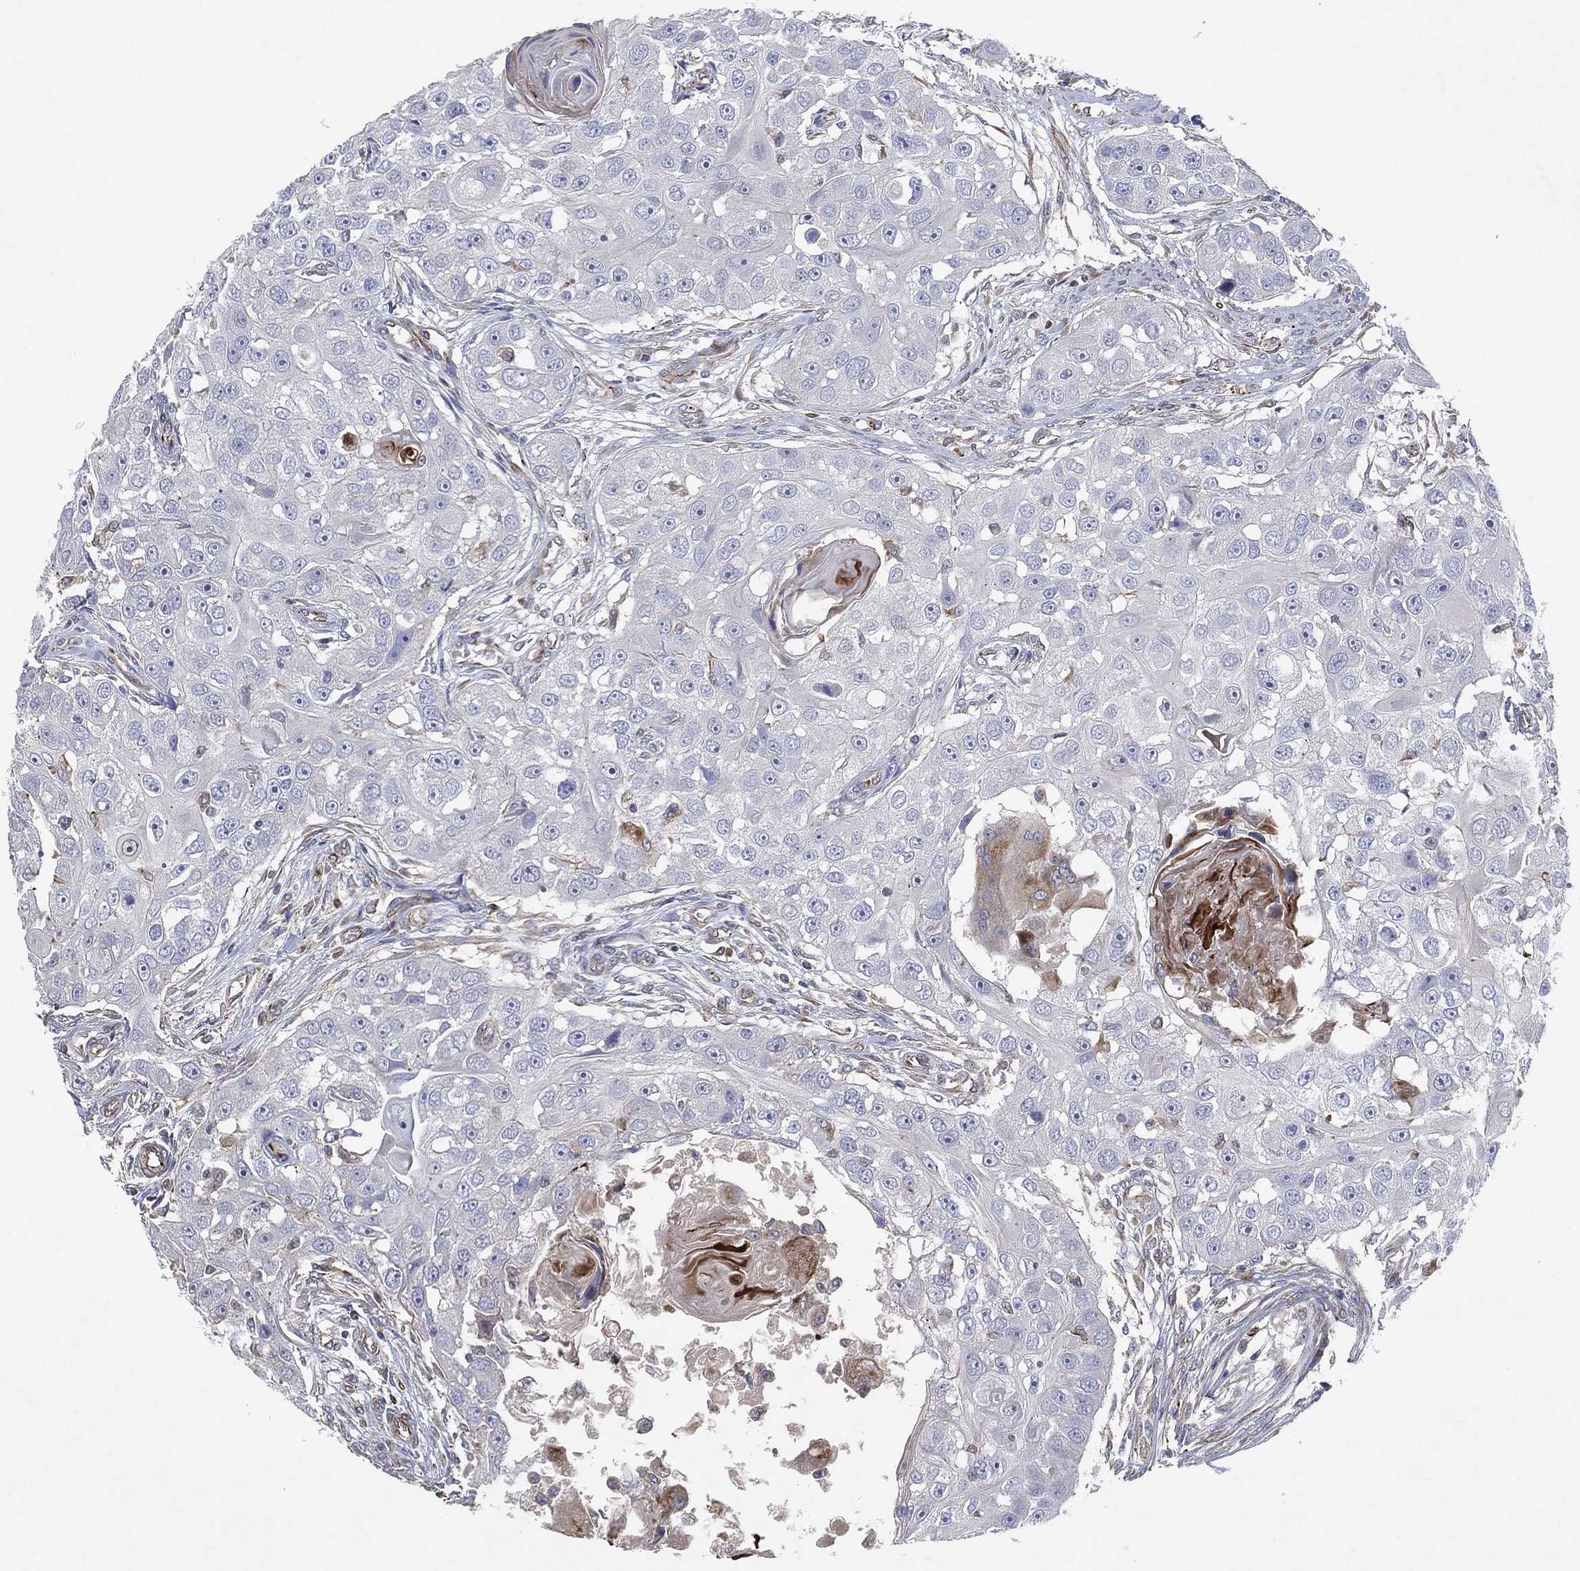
{"staining": {"intensity": "negative", "quantity": "none", "location": "none"}, "tissue": "head and neck cancer", "cell_type": "Tumor cells", "image_type": "cancer", "snomed": [{"axis": "morphology", "description": "Squamous cell carcinoma, NOS"}, {"axis": "topography", "description": "Head-Neck"}], "caption": "IHC photomicrograph of squamous cell carcinoma (head and neck) stained for a protein (brown), which exhibits no staining in tumor cells.", "gene": "FLI1", "patient": {"sex": "male", "age": 51}}